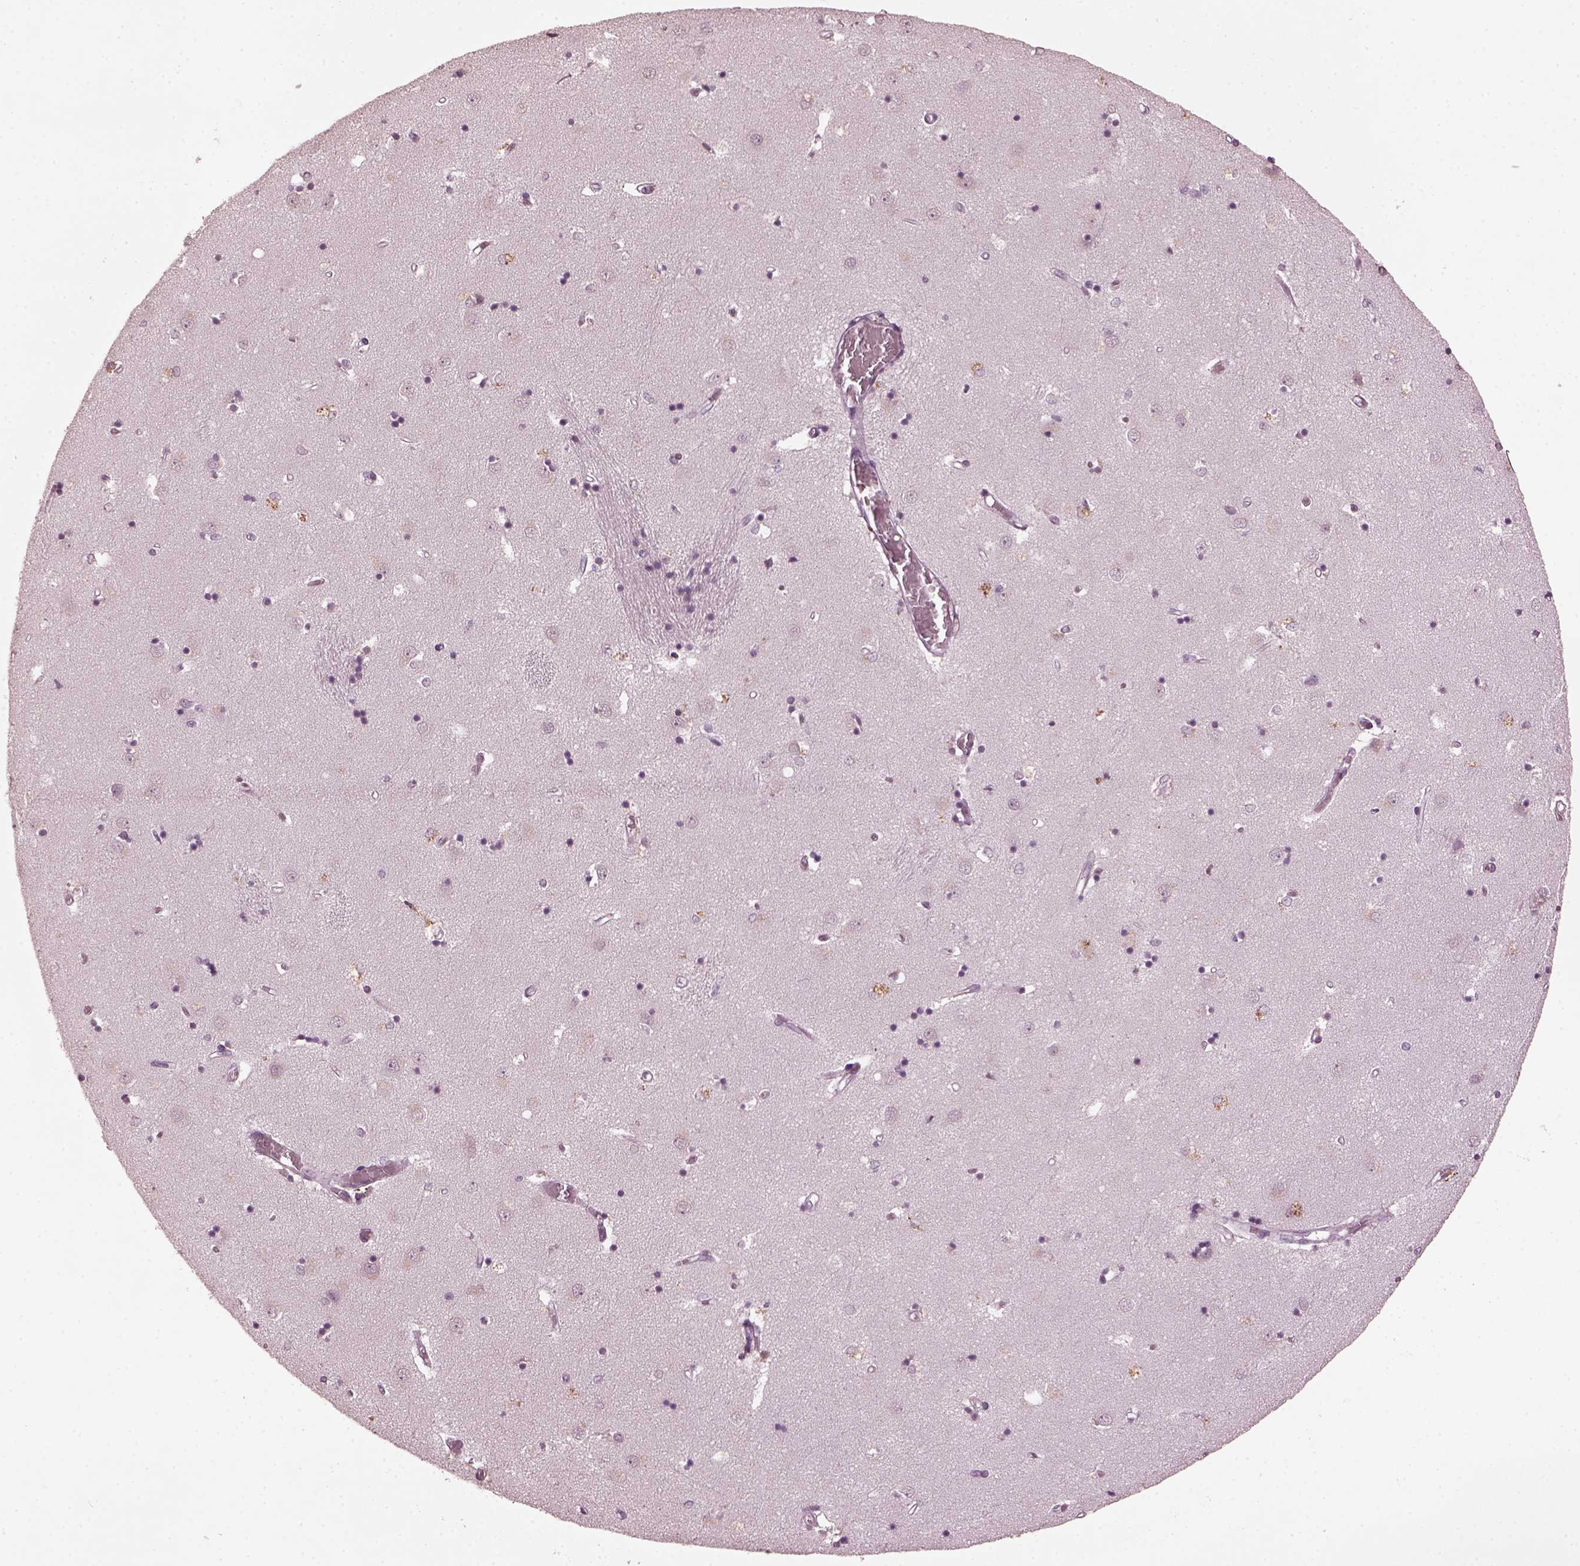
{"staining": {"intensity": "negative", "quantity": "none", "location": "none"}, "tissue": "caudate", "cell_type": "Glial cells", "image_type": "normal", "snomed": [{"axis": "morphology", "description": "Normal tissue, NOS"}, {"axis": "topography", "description": "Lateral ventricle wall"}], "caption": "High power microscopy histopathology image of an immunohistochemistry photomicrograph of benign caudate, revealing no significant staining in glial cells.", "gene": "KRT79", "patient": {"sex": "male", "age": 54}}